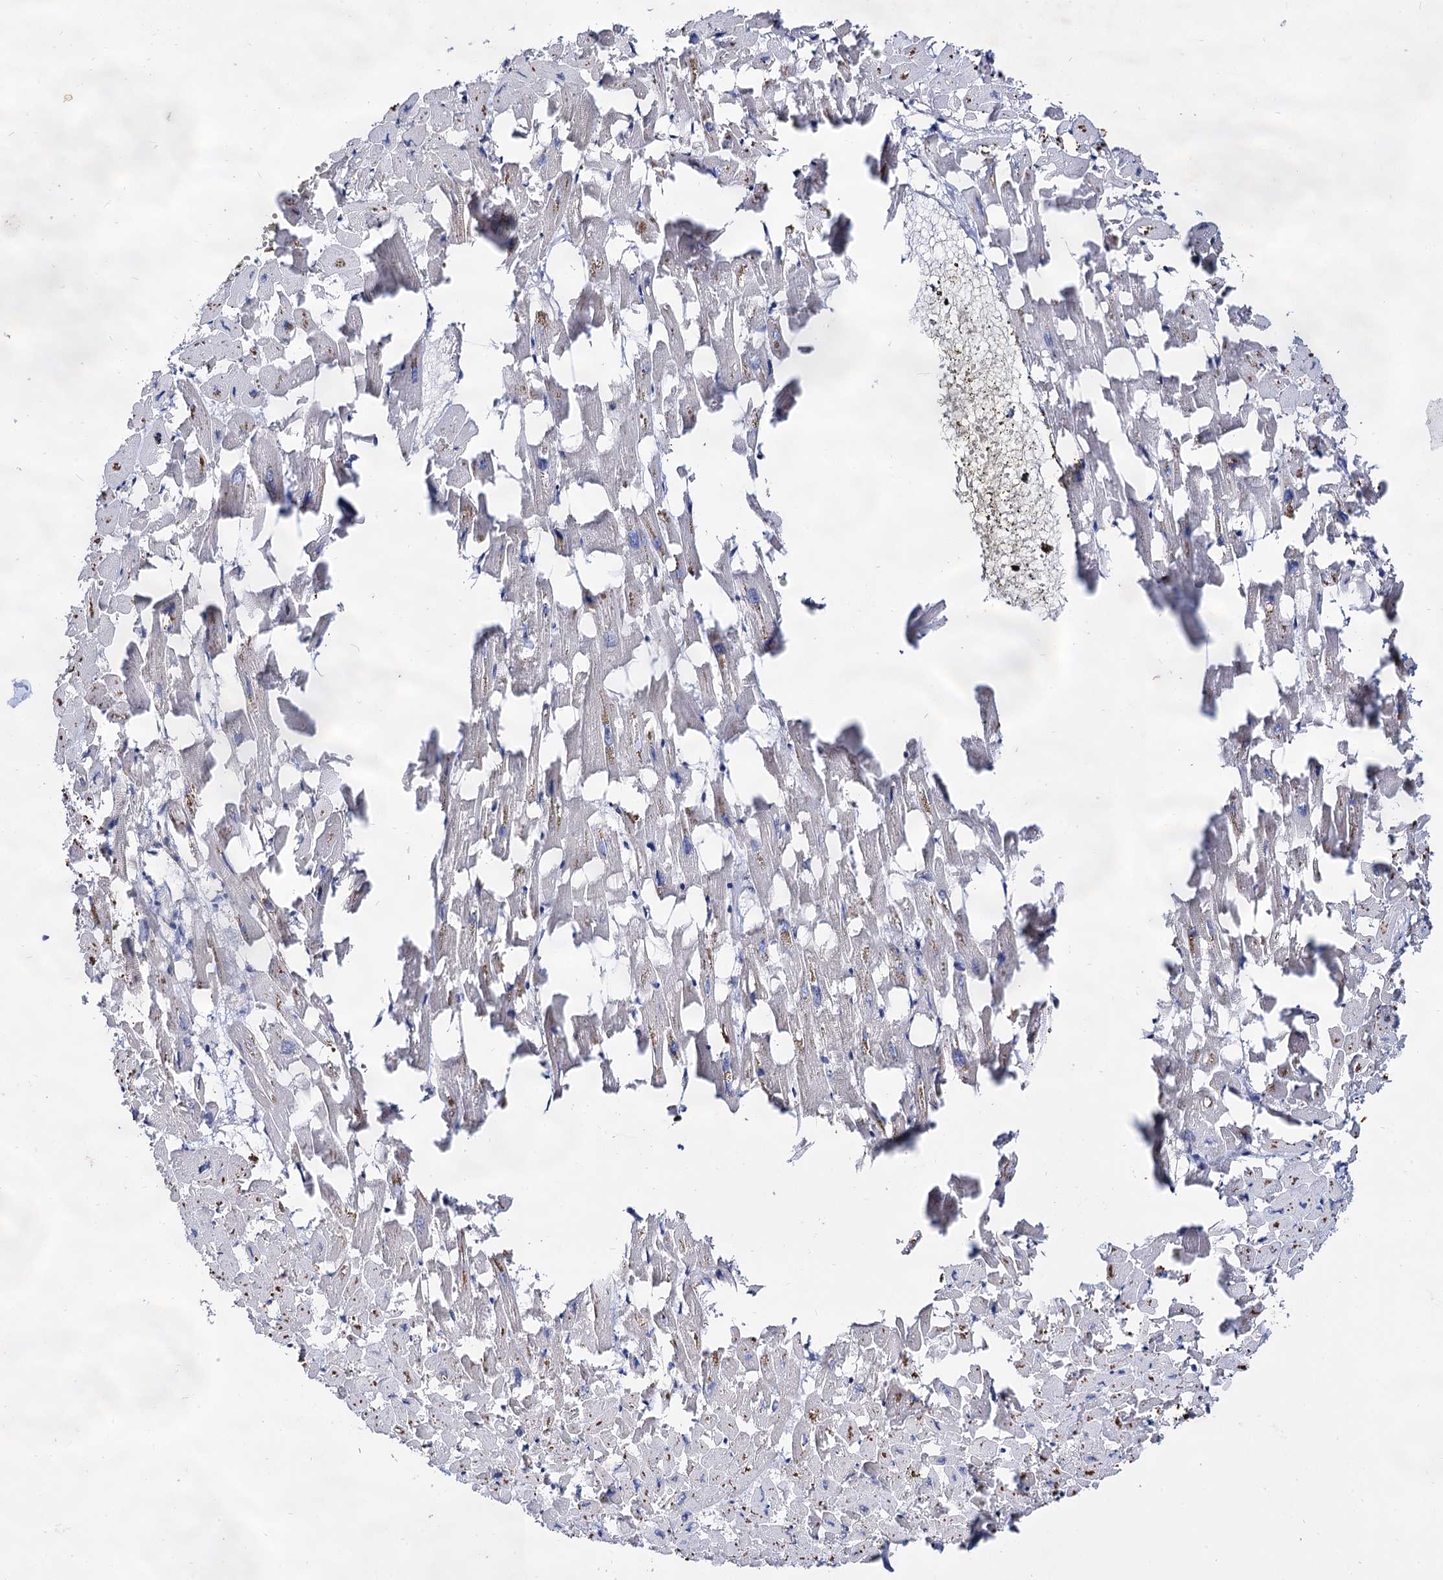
{"staining": {"intensity": "weak", "quantity": "25%-75%", "location": "cytoplasmic/membranous"}, "tissue": "heart muscle", "cell_type": "Cardiomyocytes", "image_type": "normal", "snomed": [{"axis": "morphology", "description": "Normal tissue, NOS"}, {"axis": "topography", "description": "Heart"}], "caption": "Benign heart muscle displays weak cytoplasmic/membranous staining in approximately 25%-75% of cardiomyocytes, visualized by immunohistochemistry. (DAB IHC, brown staining for protein, blue staining for nuclei).", "gene": "ARFIP2", "patient": {"sex": "female", "age": 64}}